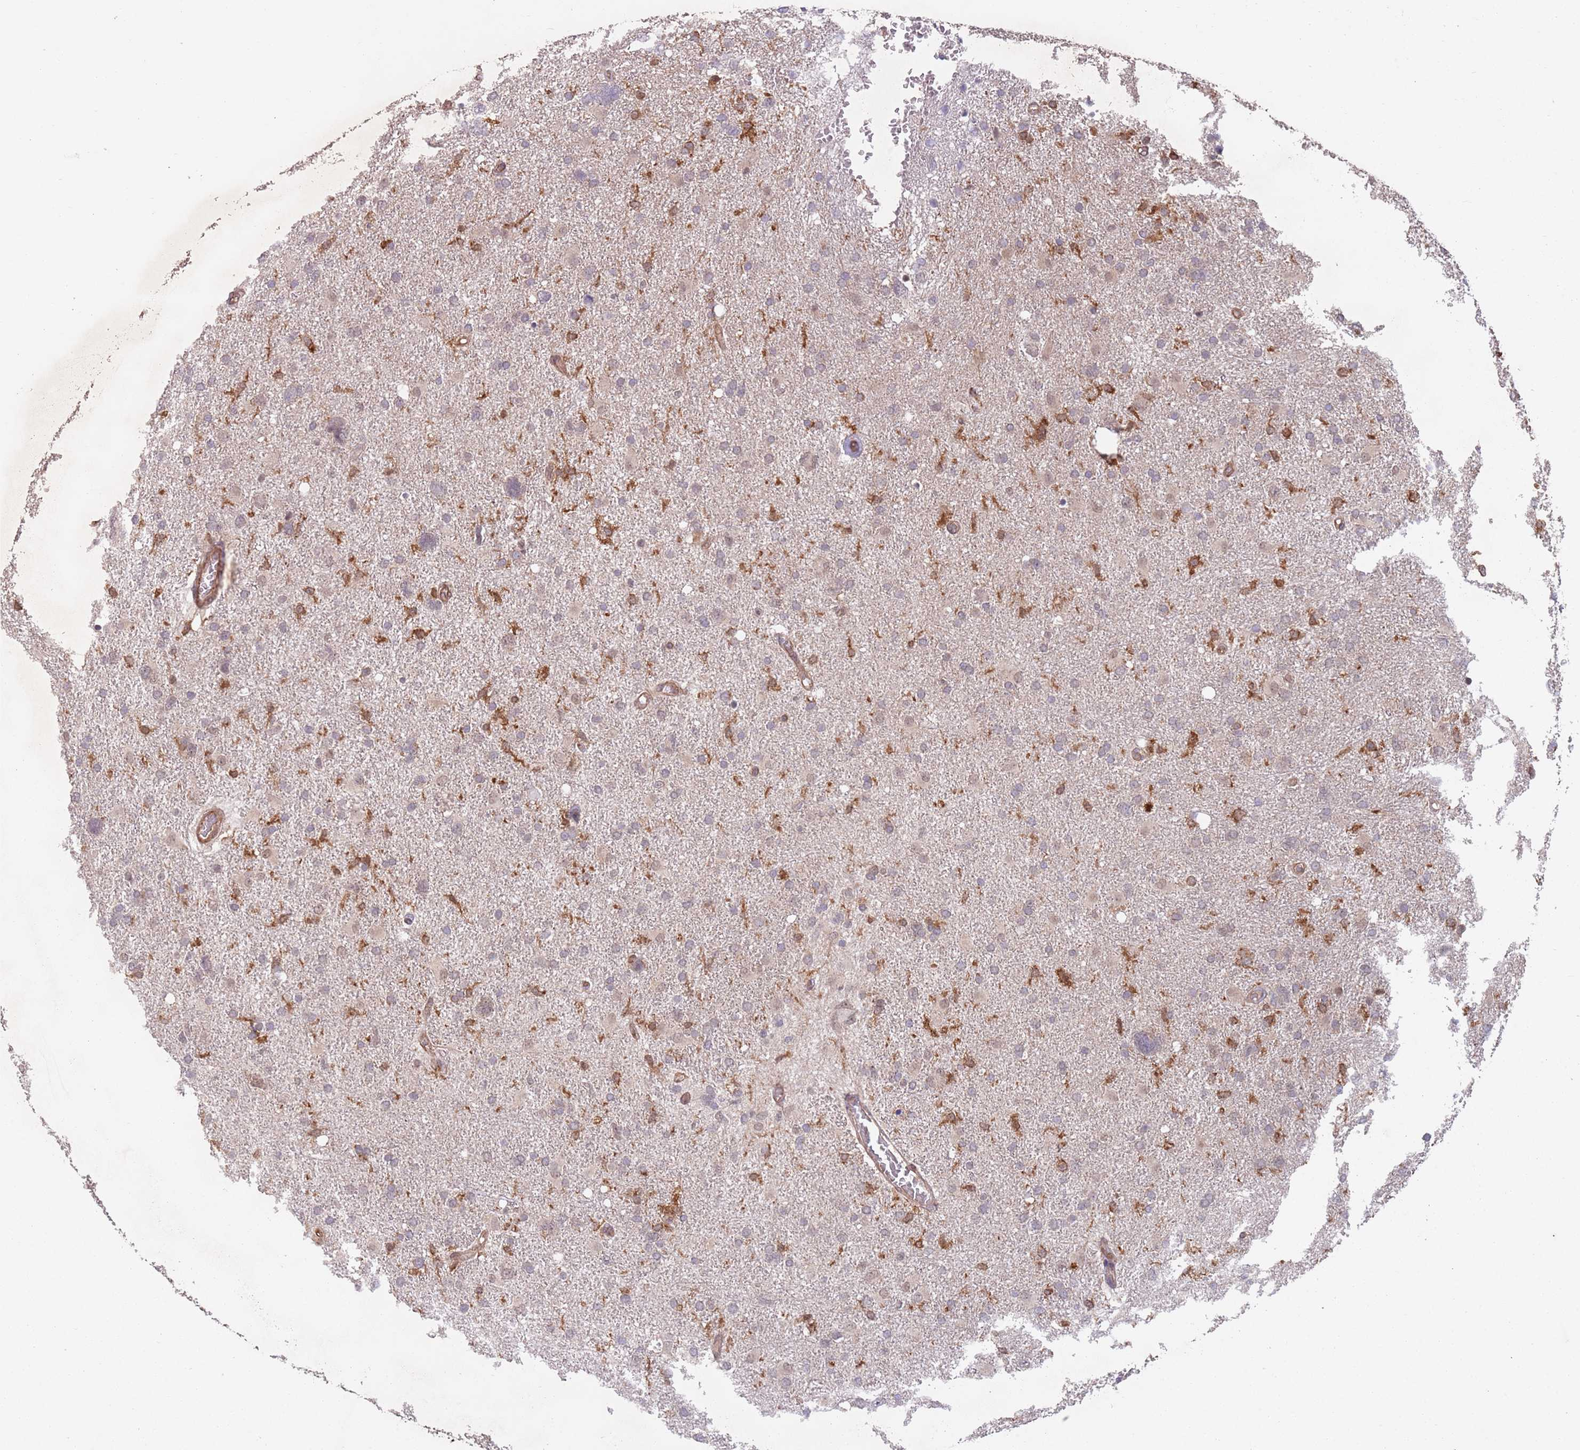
{"staining": {"intensity": "moderate", "quantity": "<25%", "location": "cytoplasmic/membranous"}, "tissue": "glioma", "cell_type": "Tumor cells", "image_type": "cancer", "snomed": [{"axis": "morphology", "description": "Glioma, malignant, High grade"}, {"axis": "topography", "description": "Brain"}], "caption": "IHC histopathology image of neoplastic tissue: human glioma stained using immunohistochemistry reveals low levels of moderate protein expression localized specifically in the cytoplasmic/membranous of tumor cells, appearing as a cytoplasmic/membranous brown color.", "gene": "CHD9", "patient": {"sex": "male", "age": 61}}